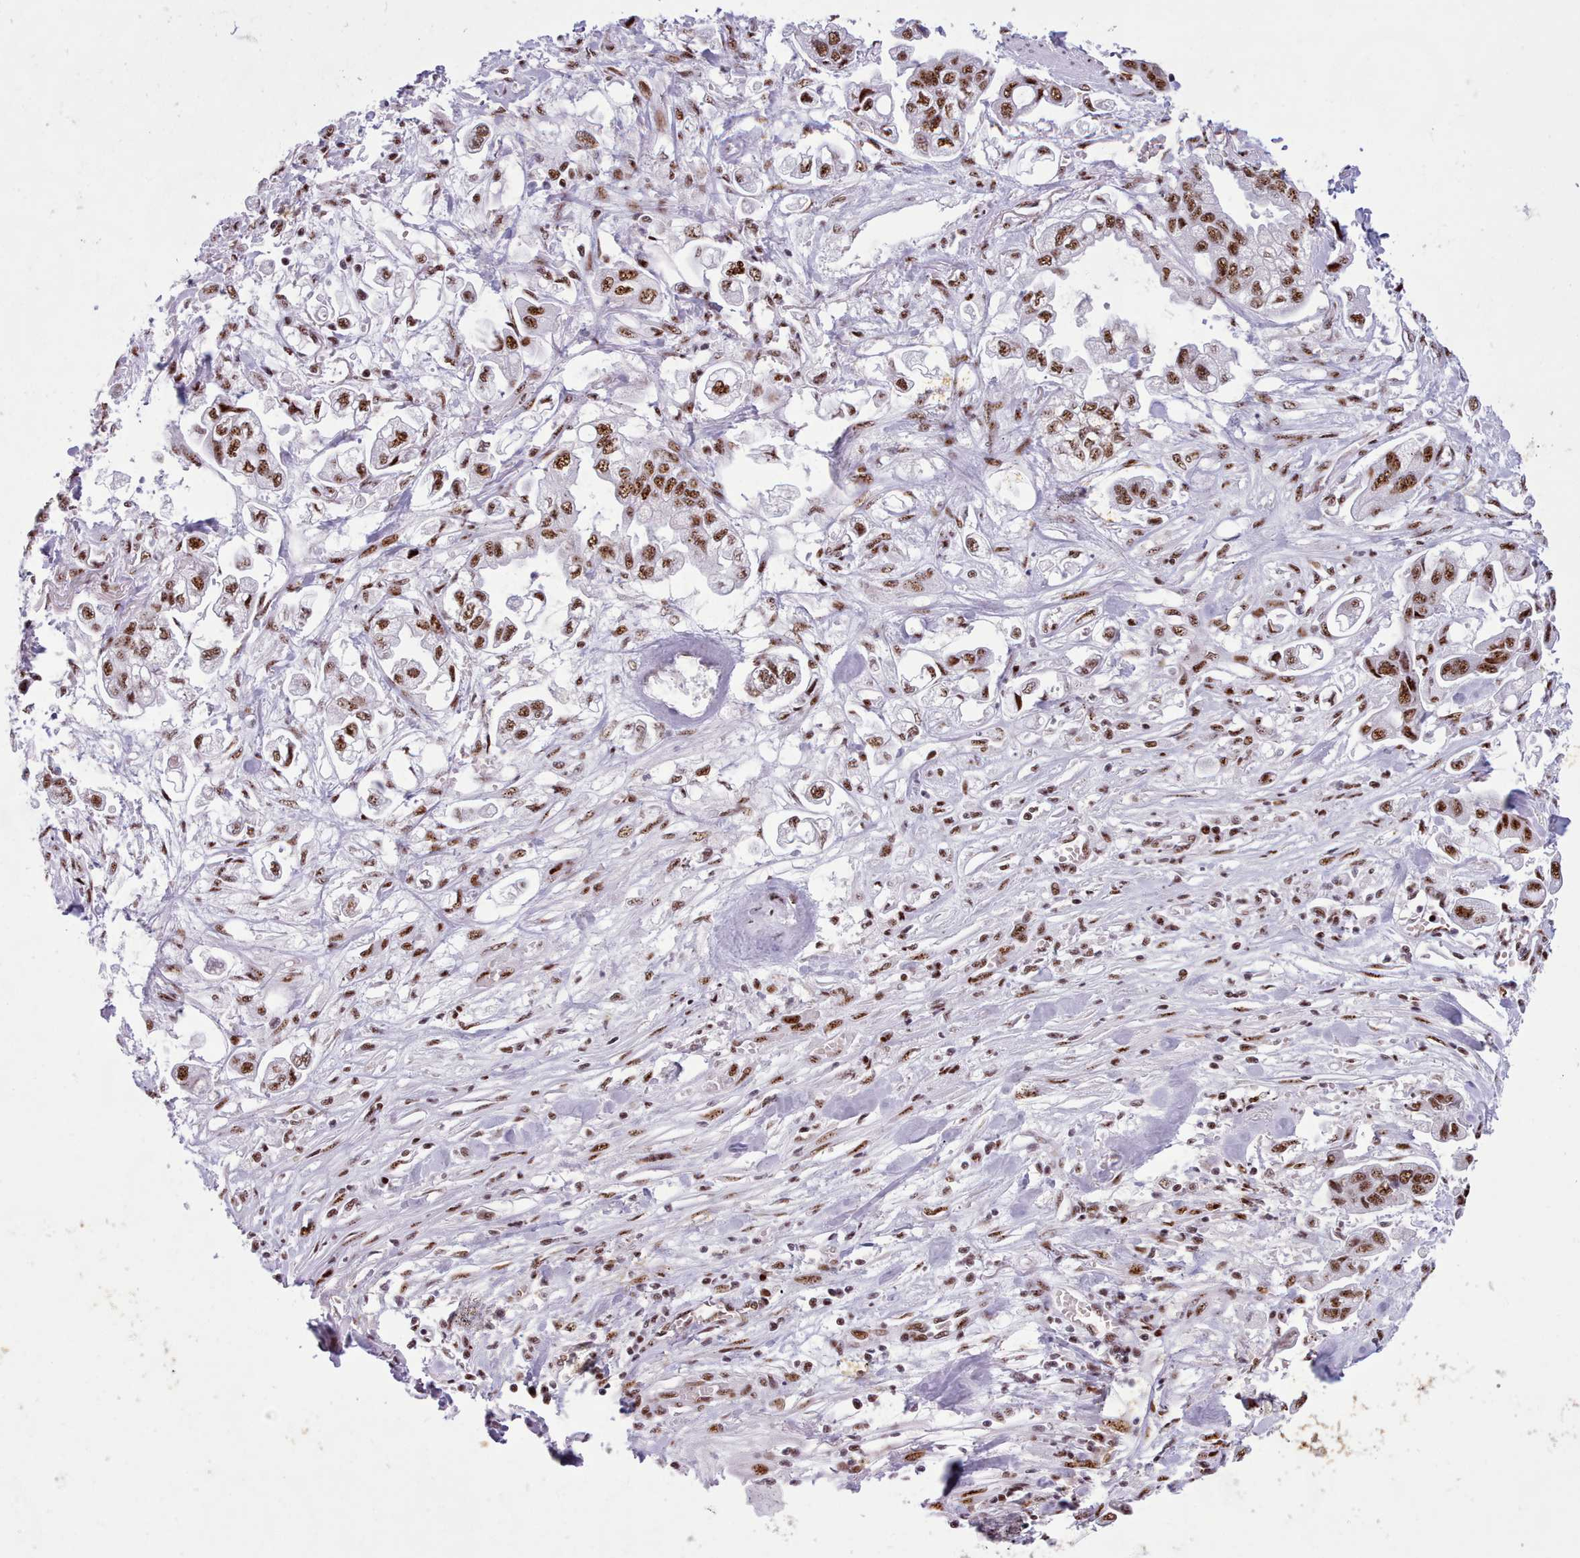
{"staining": {"intensity": "strong", "quantity": ">75%", "location": "nuclear"}, "tissue": "stomach cancer", "cell_type": "Tumor cells", "image_type": "cancer", "snomed": [{"axis": "morphology", "description": "Adenocarcinoma, NOS"}, {"axis": "topography", "description": "Stomach"}], "caption": "Approximately >75% of tumor cells in human stomach adenocarcinoma show strong nuclear protein positivity as visualized by brown immunohistochemical staining.", "gene": "TMEM35B", "patient": {"sex": "male", "age": 62}}